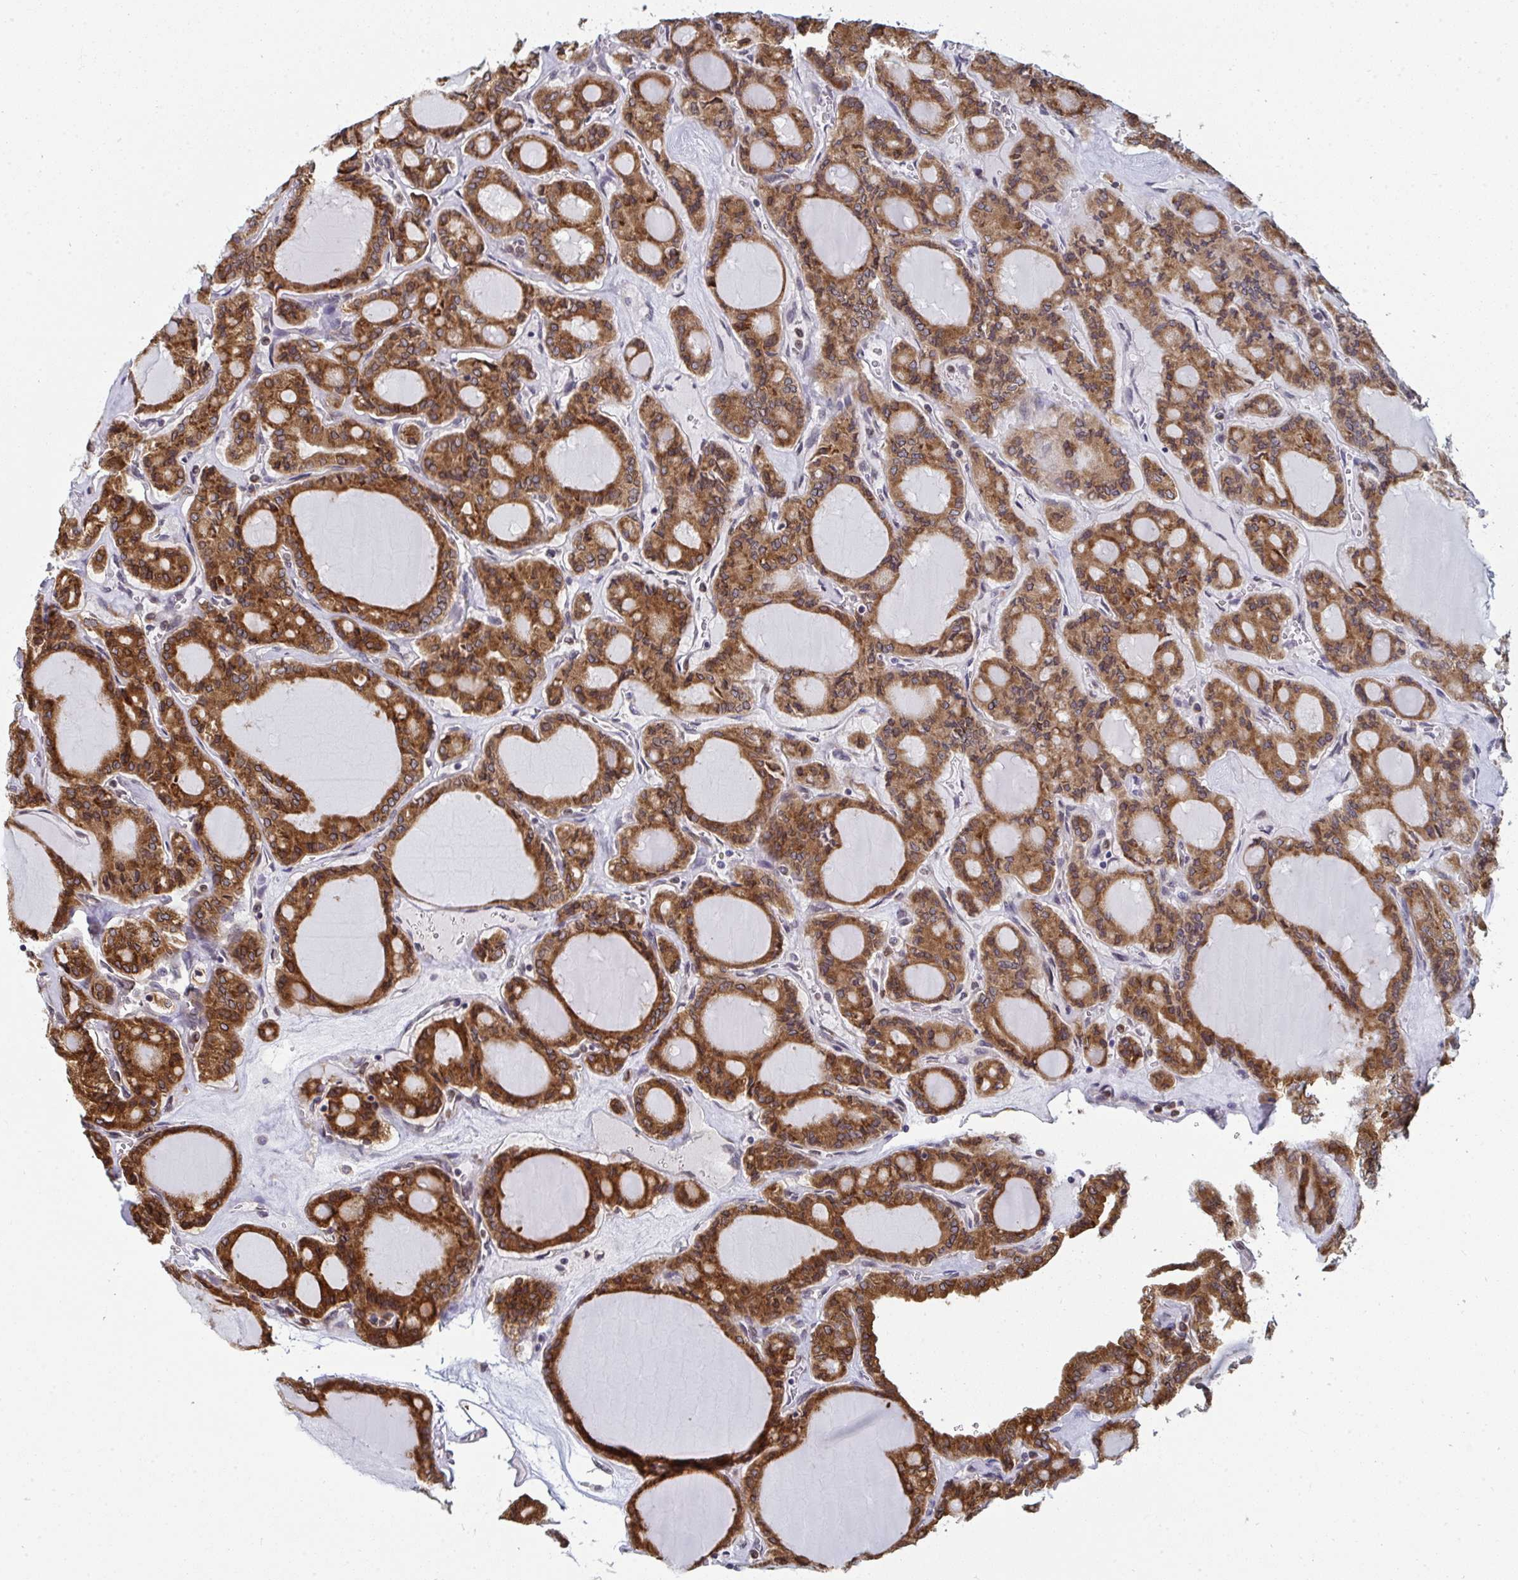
{"staining": {"intensity": "strong", "quantity": ">75%", "location": "cytoplasmic/membranous"}, "tissue": "thyroid cancer", "cell_type": "Tumor cells", "image_type": "cancer", "snomed": [{"axis": "morphology", "description": "Papillary adenocarcinoma, NOS"}, {"axis": "topography", "description": "Thyroid gland"}], "caption": "Protein expression analysis of human thyroid cancer reveals strong cytoplasmic/membranous expression in approximately >75% of tumor cells. (DAB (3,3'-diaminobenzidine) IHC with brightfield microscopy, high magnification).", "gene": "LYSMD4", "patient": {"sex": "male", "age": 87}}